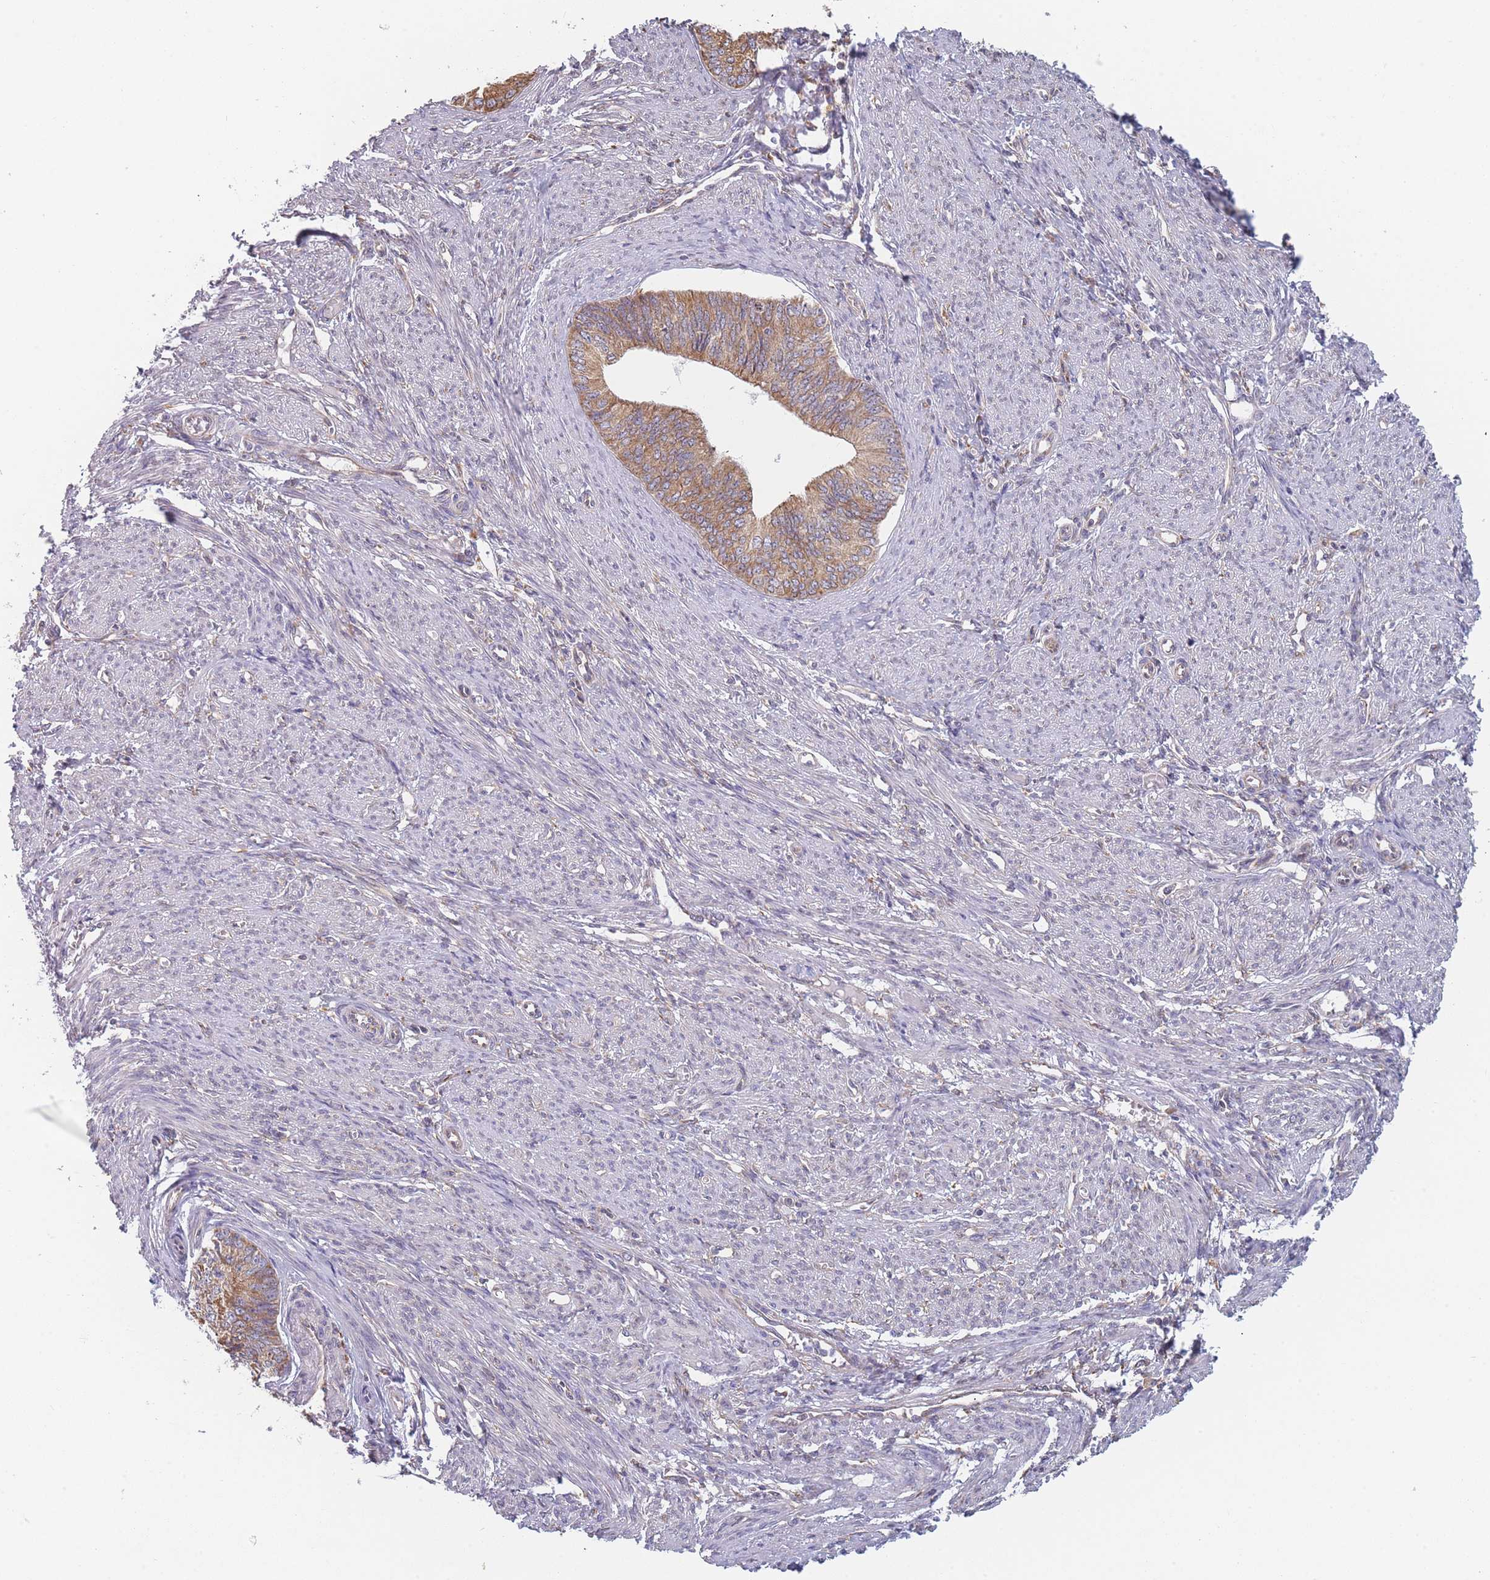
{"staining": {"intensity": "moderate", "quantity": ">75%", "location": "cytoplasmic/membranous"}, "tissue": "endometrial cancer", "cell_type": "Tumor cells", "image_type": "cancer", "snomed": [{"axis": "morphology", "description": "Adenocarcinoma, NOS"}, {"axis": "topography", "description": "Endometrium"}], "caption": "Immunohistochemistry (IHC) photomicrograph of neoplastic tissue: human endometrial cancer stained using IHC reveals medium levels of moderate protein expression localized specifically in the cytoplasmic/membranous of tumor cells, appearing as a cytoplasmic/membranous brown color.", "gene": "OR7C2", "patient": {"sex": "female", "age": 68}}